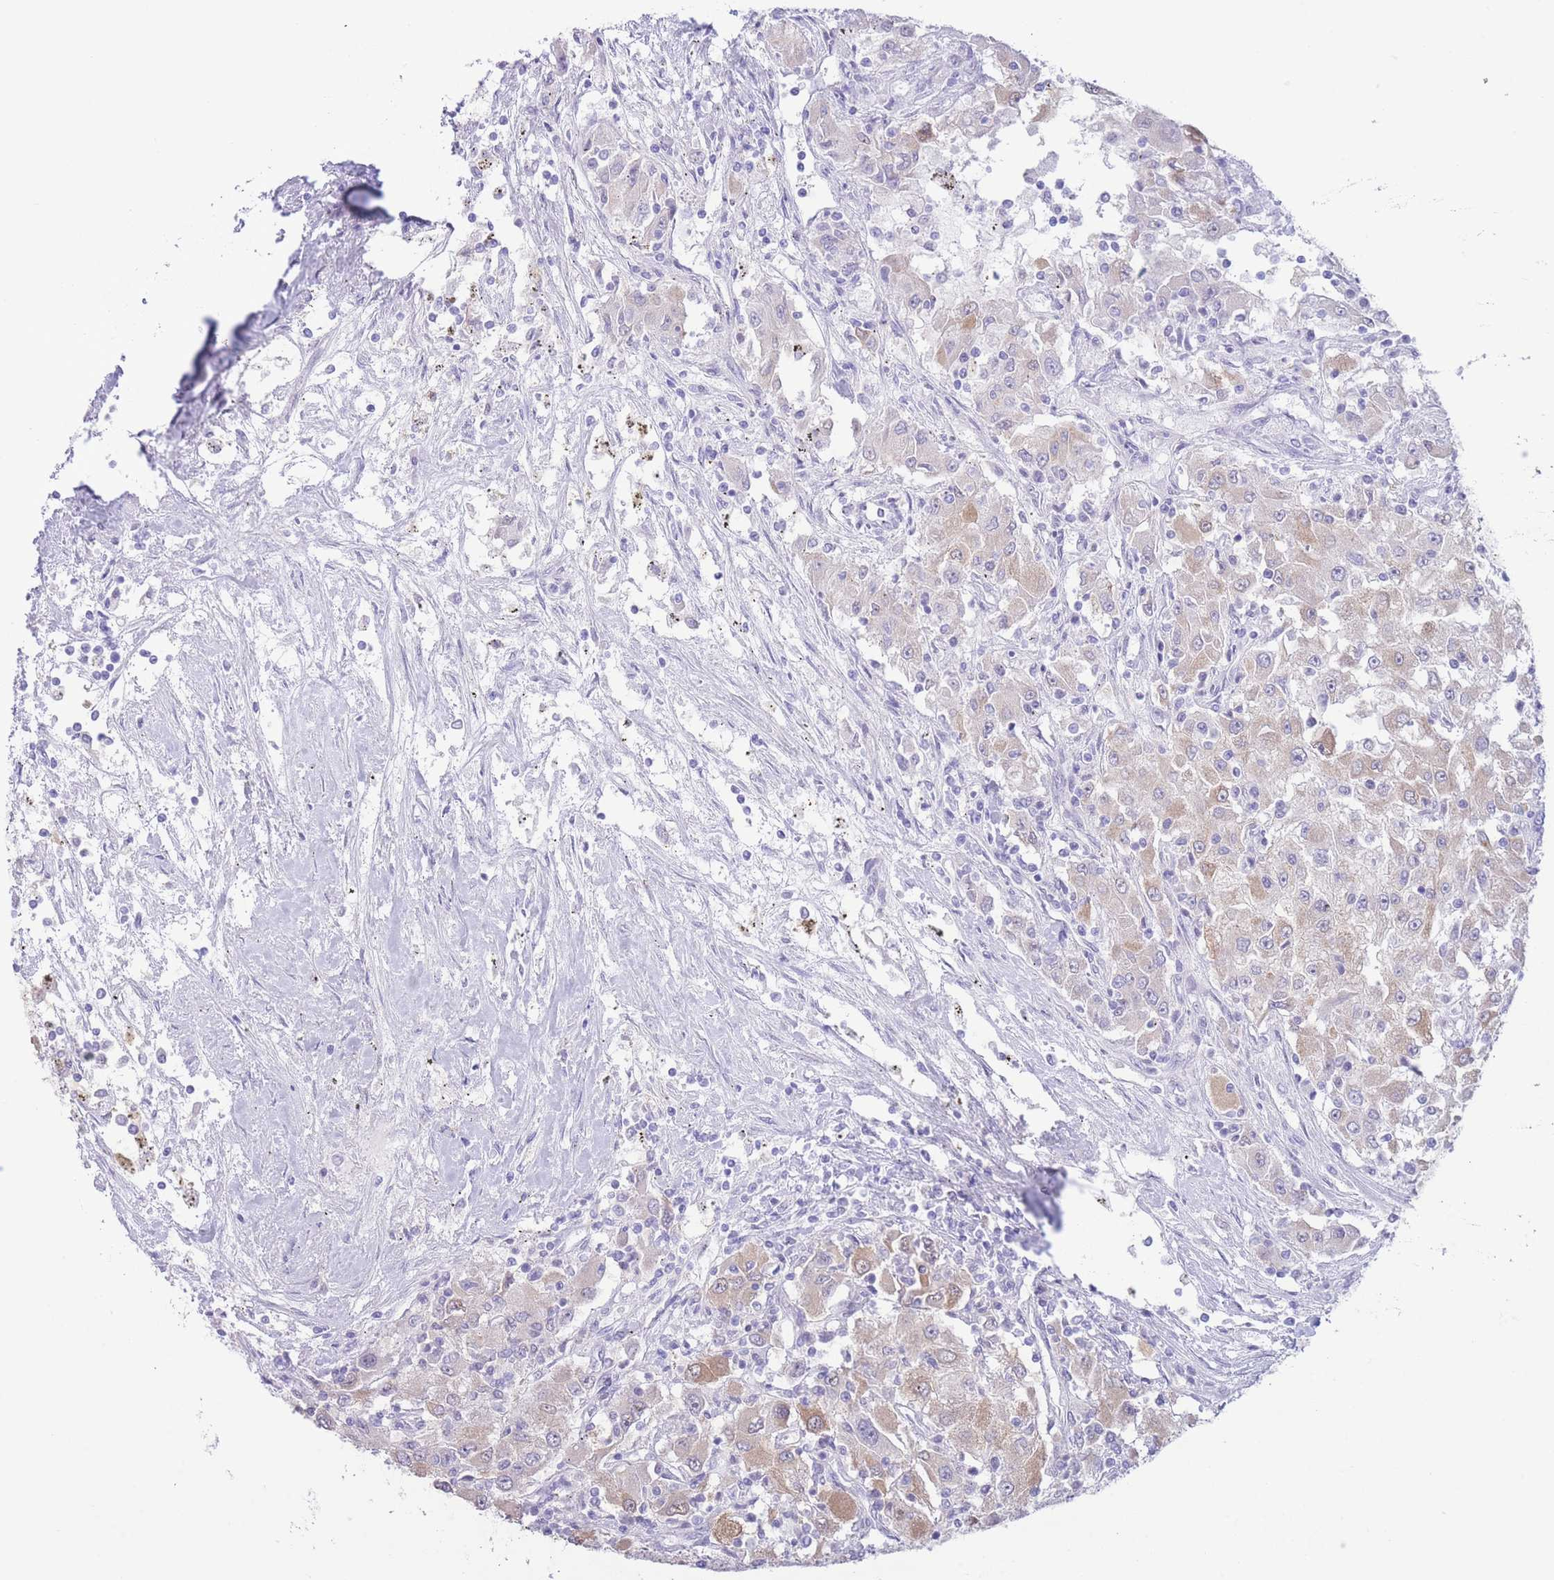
{"staining": {"intensity": "moderate", "quantity": "25%-75%", "location": "cytoplasmic/membranous"}, "tissue": "renal cancer", "cell_type": "Tumor cells", "image_type": "cancer", "snomed": [{"axis": "morphology", "description": "Adenocarcinoma, NOS"}, {"axis": "topography", "description": "Kidney"}], "caption": "A high-resolution image shows immunohistochemistry (IHC) staining of renal cancer, which displays moderate cytoplasmic/membranous expression in approximately 25%-75% of tumor cells. (Brightfield microscopy of DAB IHC at high magnification).", "gene": "FAH", "patient": {"sex": "female", "age": 67}}